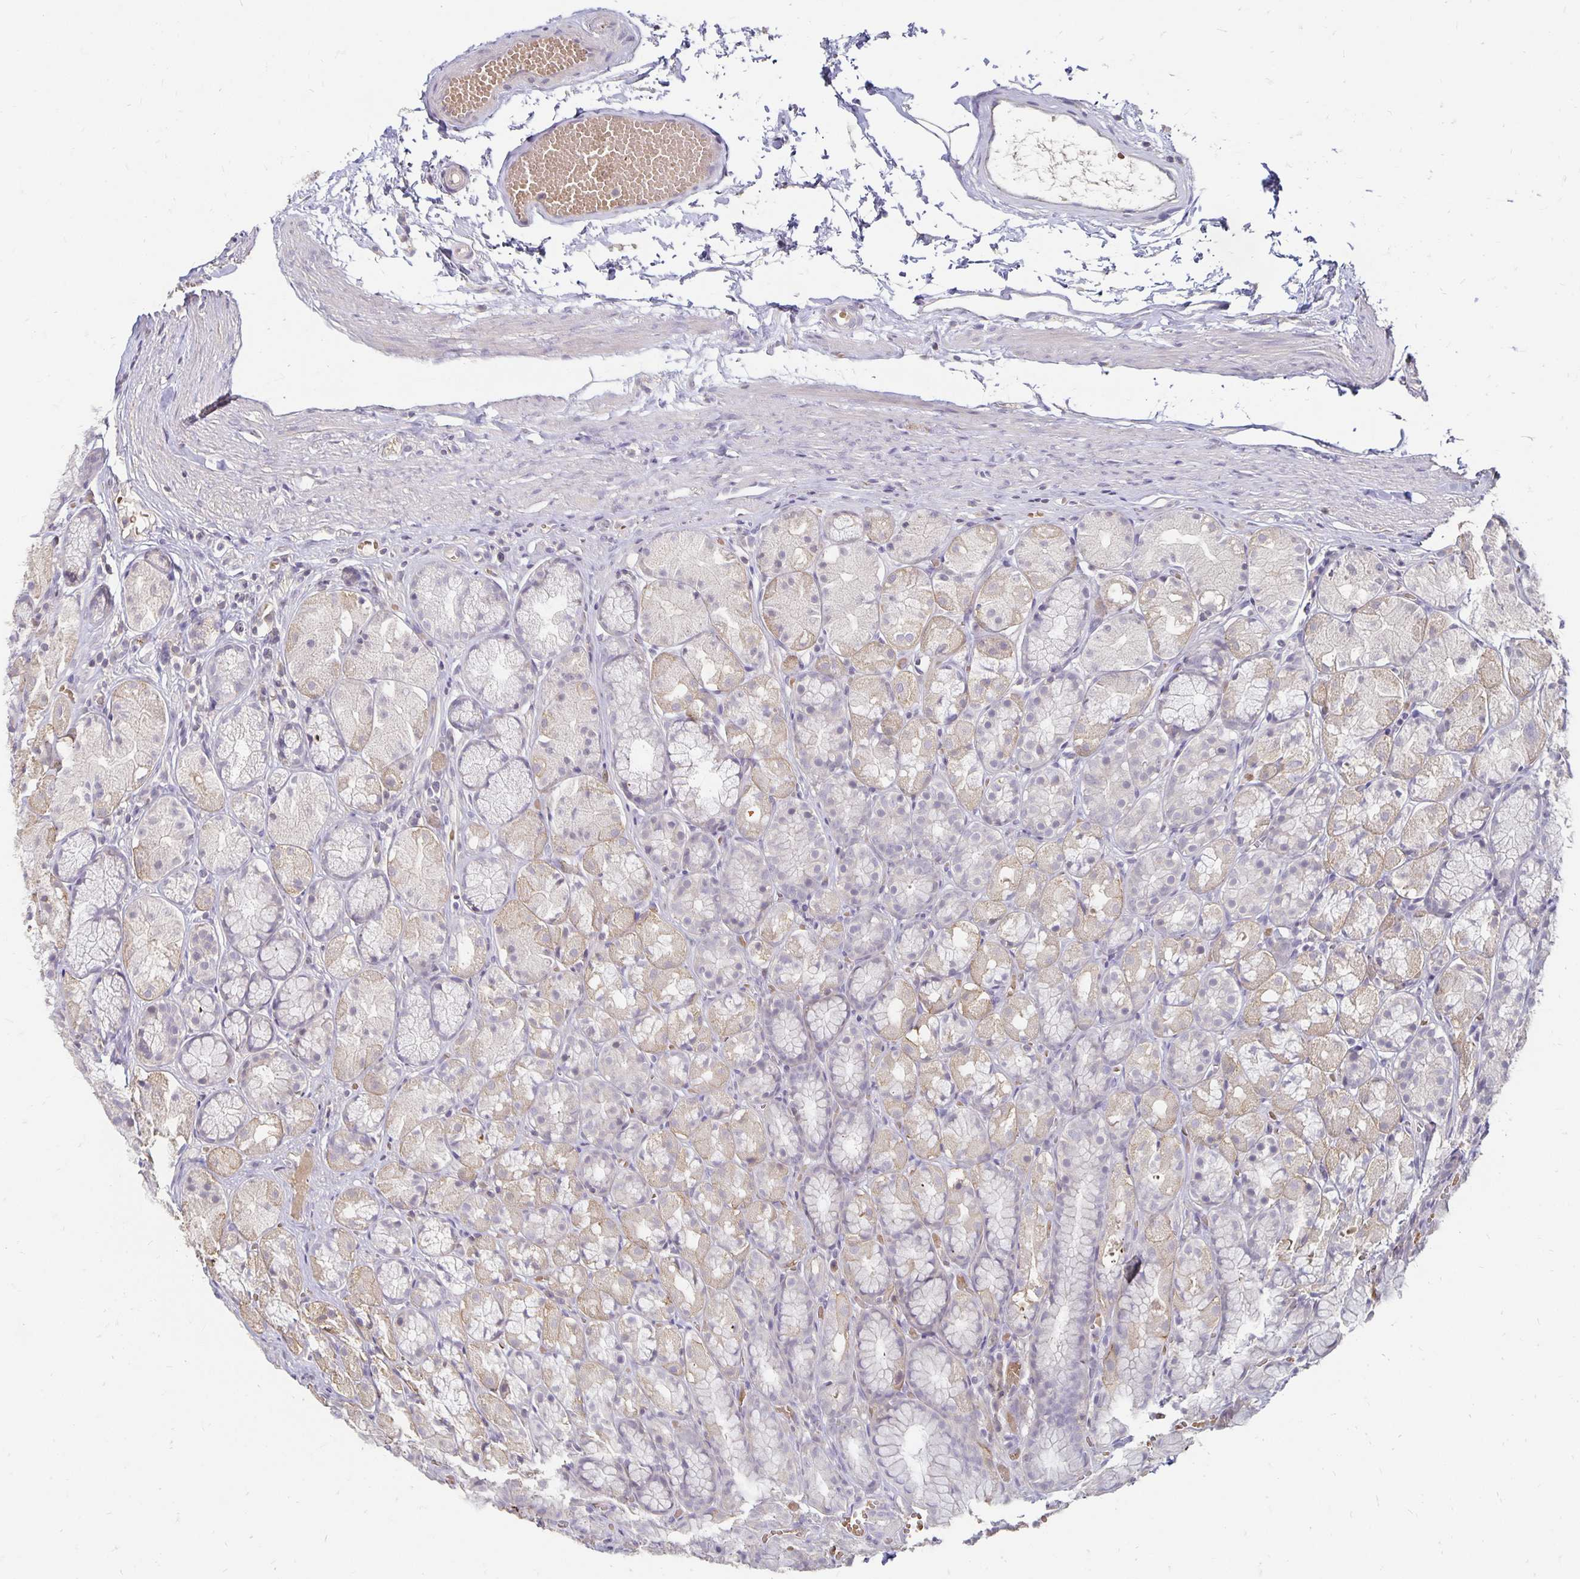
{"staining": {"intensity": "moderate", "quantity": "<25%", "location": "cytoplasmic/membranous"}, "tissue": "stomach", "cell_type": "Glandular cells", "image_type": "normal", "snomed": [{"axis": "morphology", "description": "Normal tissue, NOS"}, {"axis": "topography", "description": "Stomach"}], "caption": "Benign stomach shows moderate cytoplasmic/membranous staining in approximately <25% of glandular cells, visualized by immunohistochemistry. Immunohistochemistry stains the protein of interest in brown and the nuclei are stained blue.", "gene": "CST6", "patient": {"sex": "male", "age": 70}}